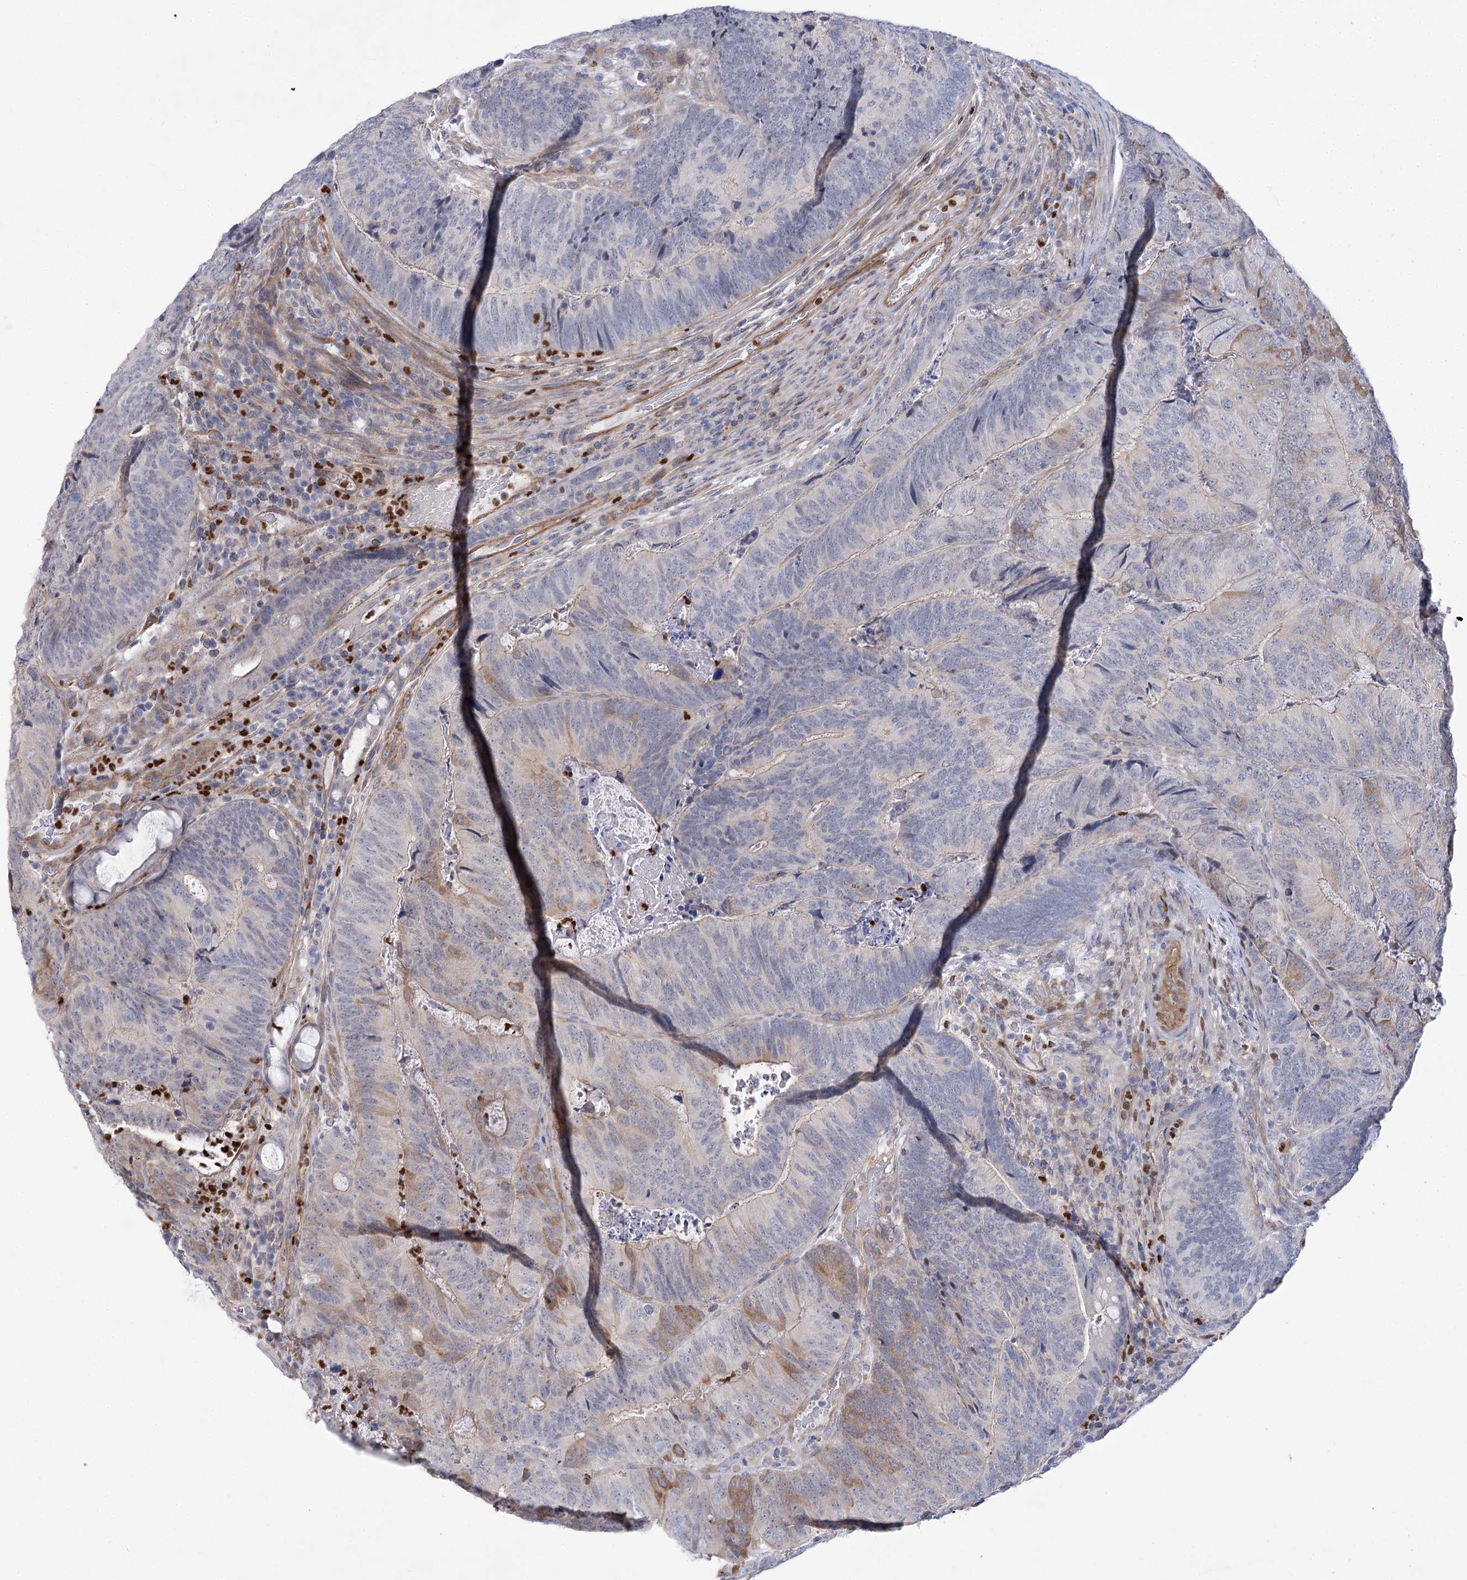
{"staining": {"intensity": "moderate", "quantity": "<25%", "location": "cytoplasmic/membranous"}, "tissue": "colorectal cancer", "cell_type": "Tumor cells", "image_type": "cancer", "snomed": [{"axis": "morphology", "description": "Adenocarcinoma, NOS"}, {"axis": "topography", "description": "Colon"}], "caption": "An image of human colorectal cancer (adenocarcinoma) stained for a protein shows moderate cytoplasmic/membranous brown staining in tumor cells.", "gene": "THAP6", "patient": {"sex": "female", "age": 67}}